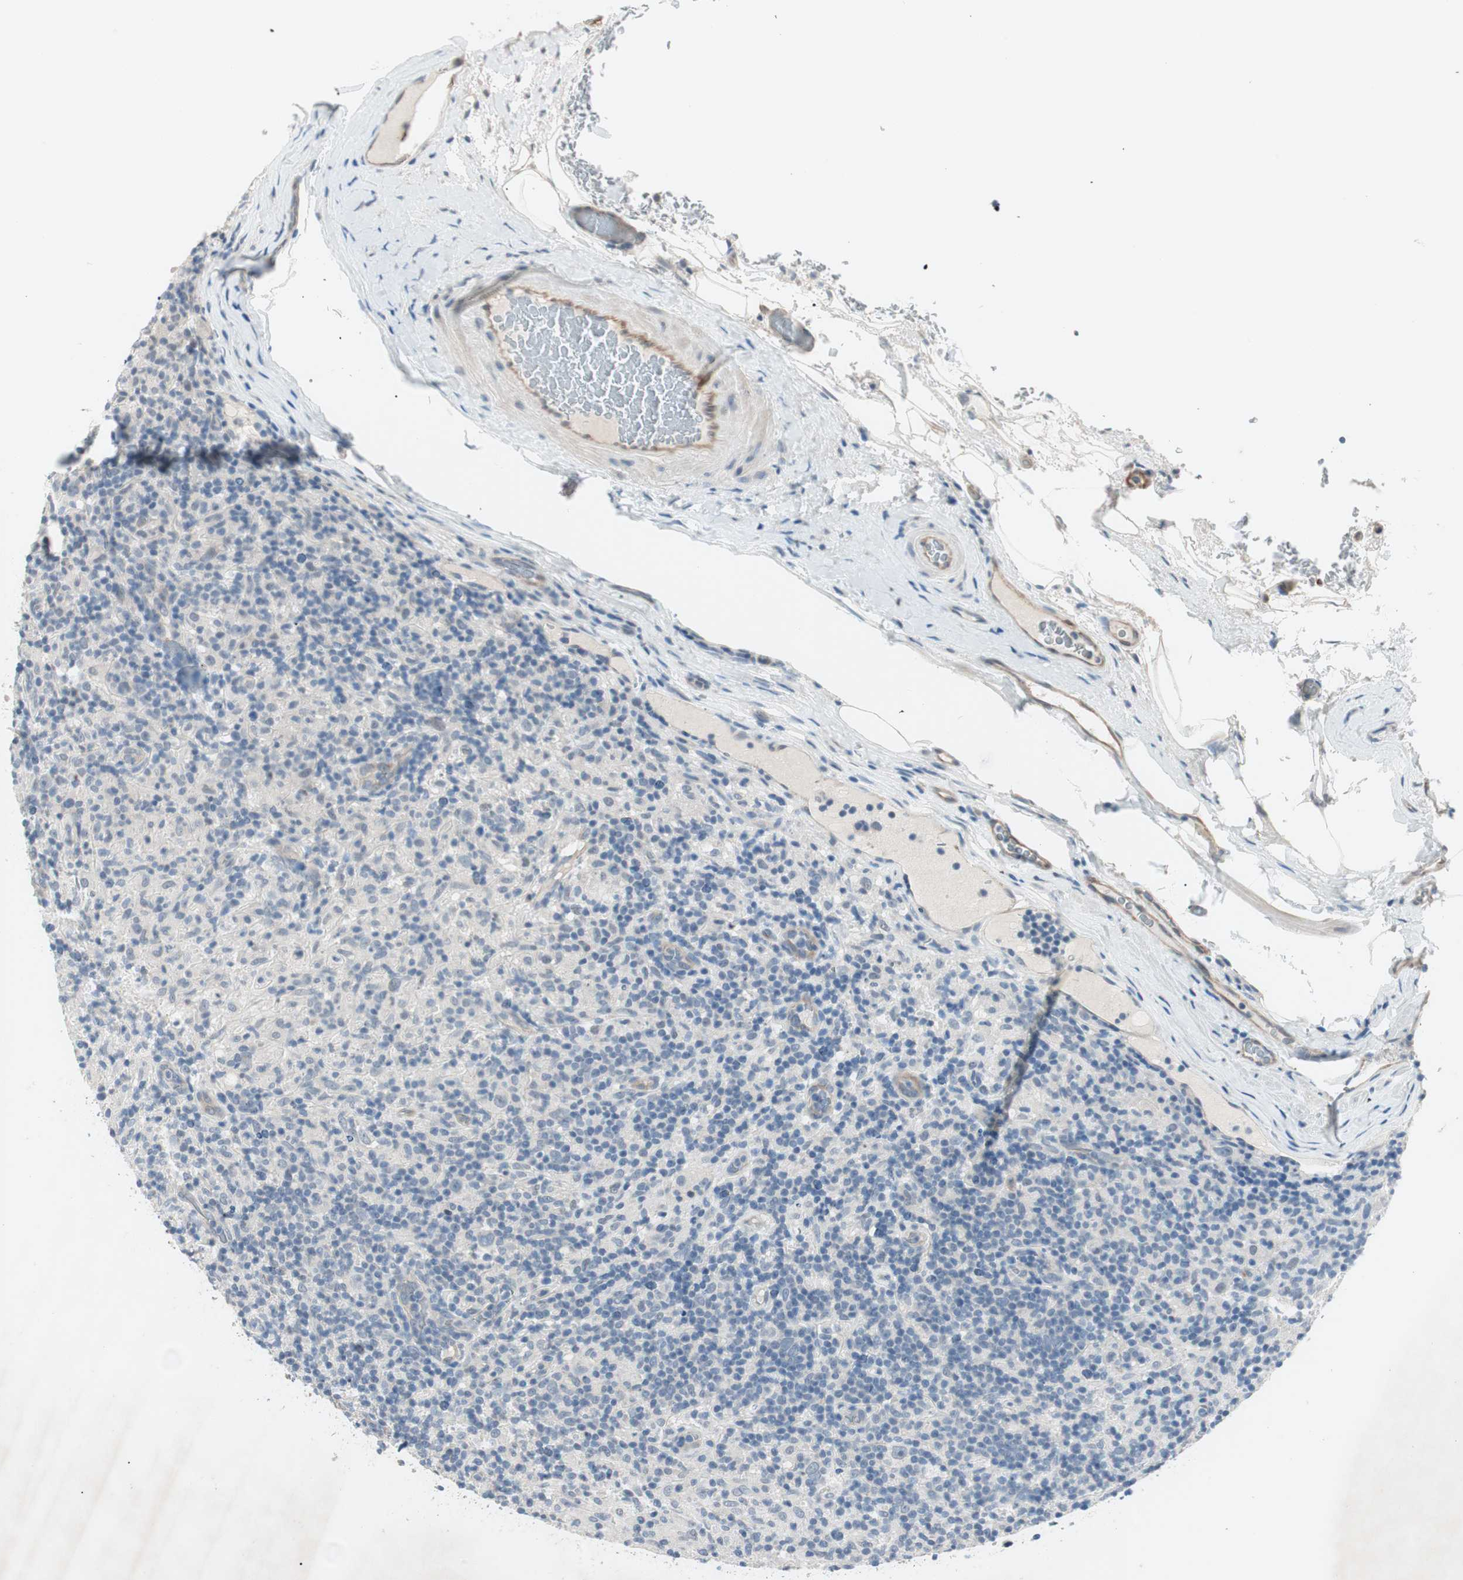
{"staining": {"intensity": "negative", "quantity": "none", "location": "none"}, "tissue": "lymphoma", "cell_type": "Tumor cells", "image_type": "cancer", "snomed": [{"axis": "morphology", "description": "Hodgkin's disease, NOS"}, {"axis": "topography", "description": "Lymph node"}], "caption": "Protein analysis of Hodgkin's disease demonstrates no significant expression in tumor cells.", "gene": "ITGB4", "patient": {"sex": "male", "age": 70}}